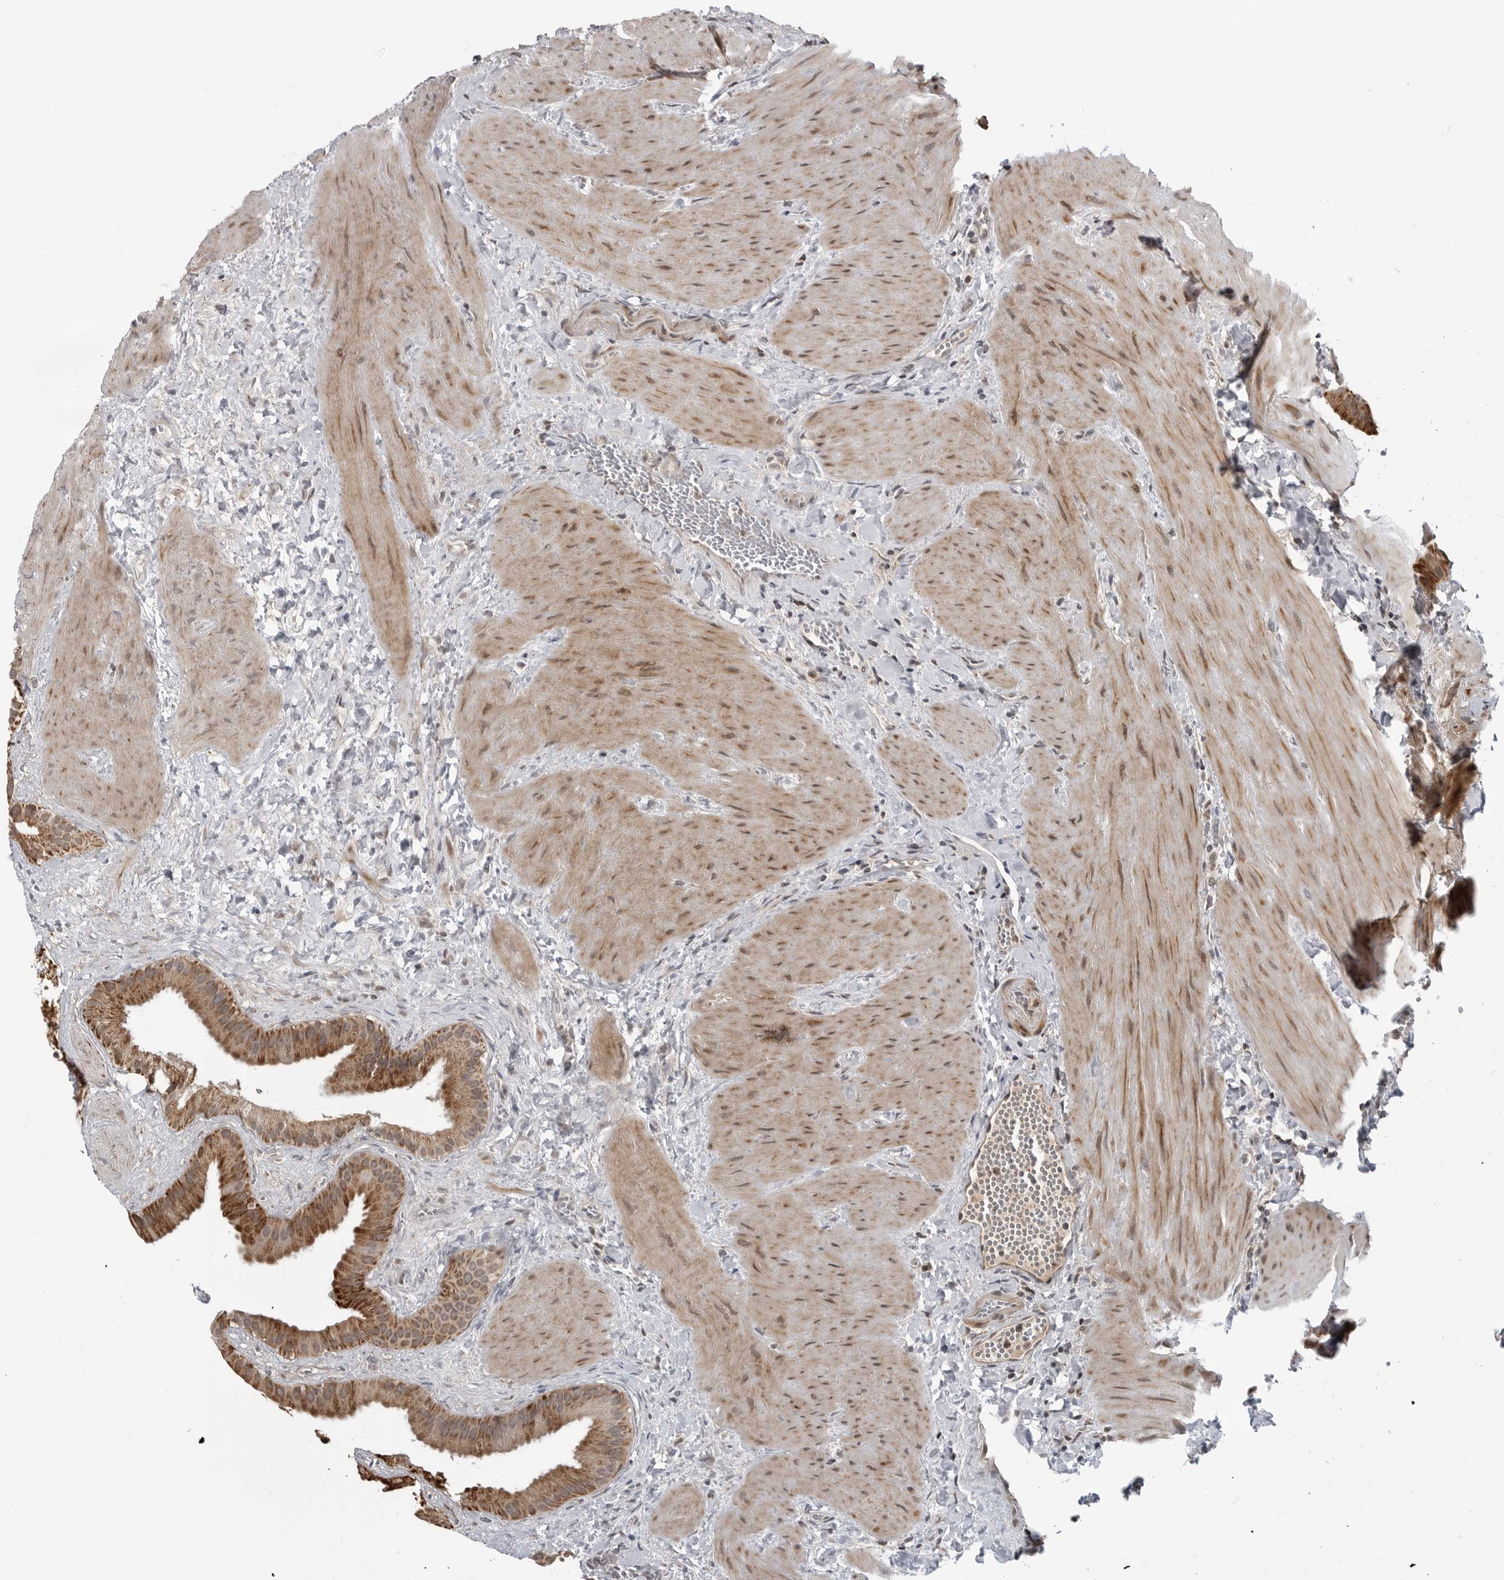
{"staining": {"intensity": "moderate", "quantity": ">75%", "location": "cytoplasmic/membranous"}, "tissue": "gallbladder", "cell_type": "Glandular cells", "image_type": "normal", "snomed": [{"axis": "morphology", "description": "Normal tissue, NOS"}, {"axis": "topography", "description": "Gallbladder"}], "caption": "Glandular cells demonstrate medium levels of moderate cytoplasmic/membranous staining in about >75% of cells in normal human gallbladder. (Brightfield microscopy of DAB IHC at high magnification).", "gene": "FAAP100", "patient": {"sex": "male", "age": 55}}